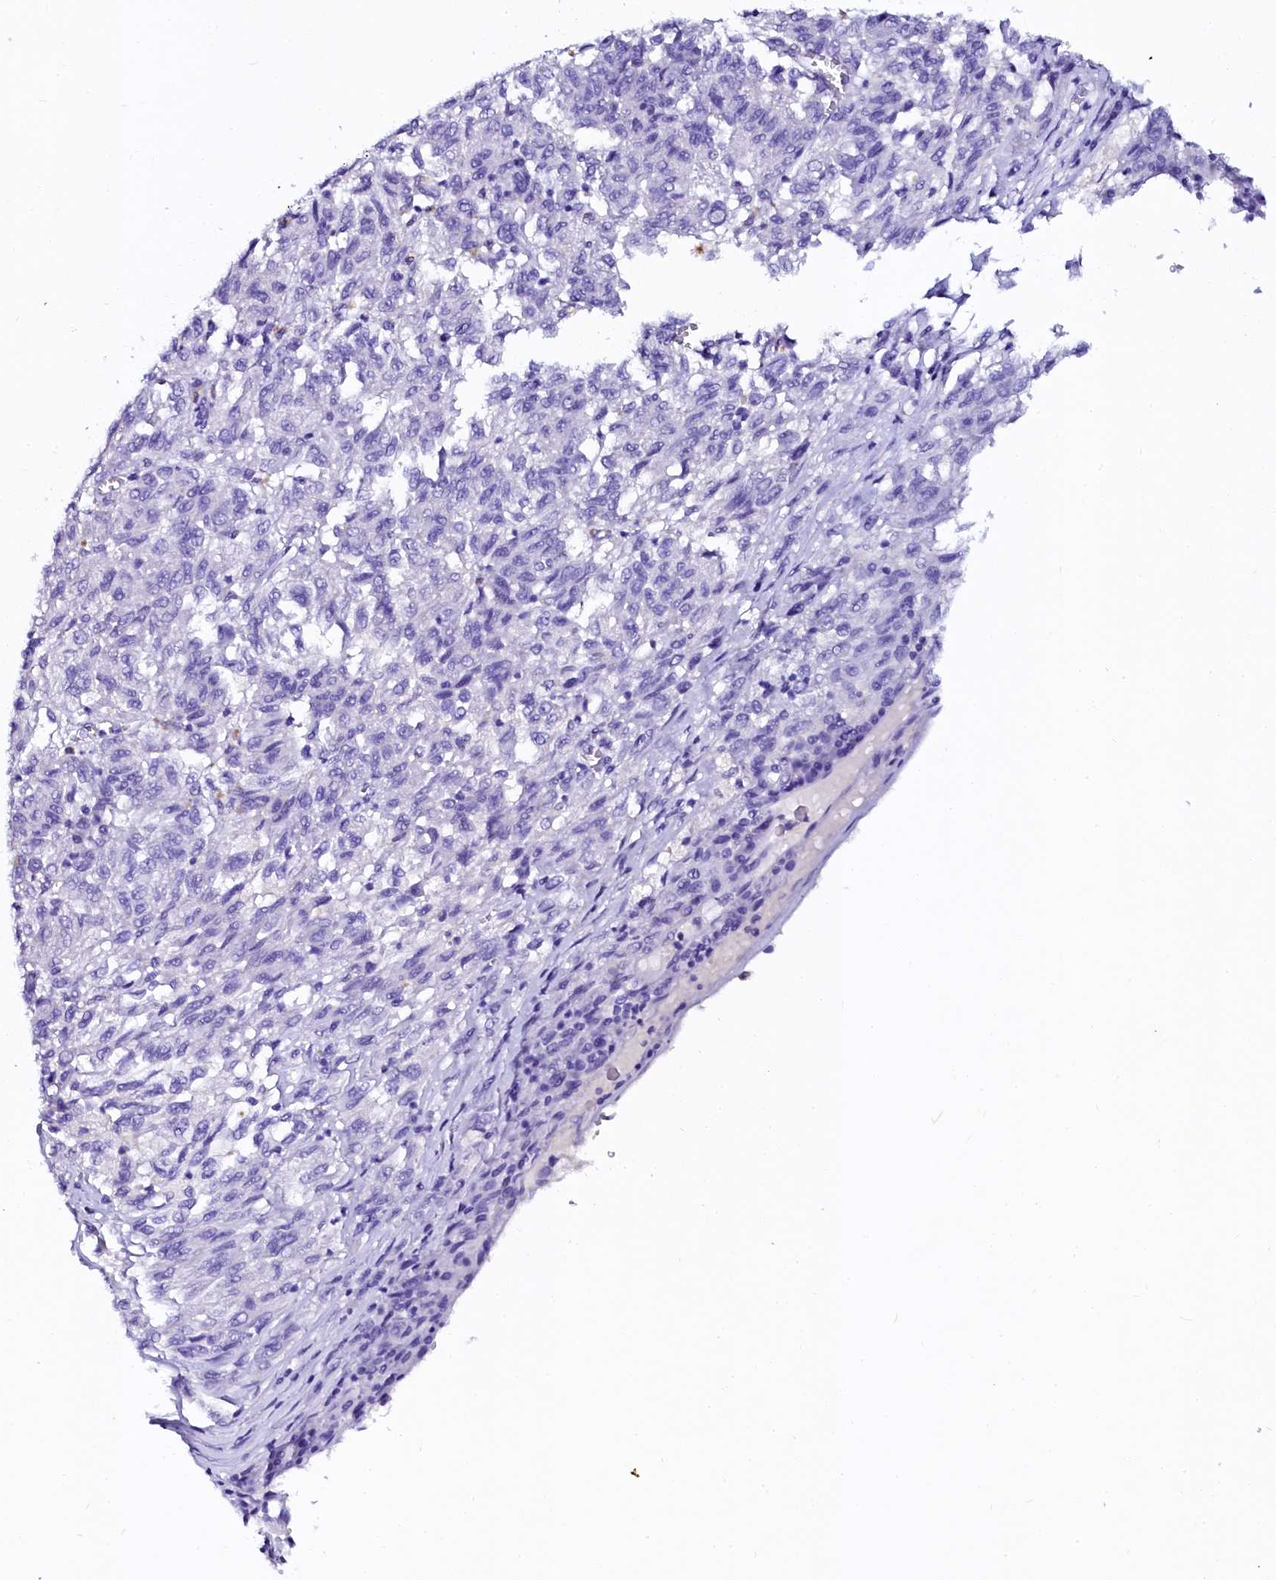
{"staining": {"intensity": "negative", "quantity": "none", "location": "none"}, "tissue": "melanoma", "cell_type": "Tumor cells", "image_type": "cancer", "snomed": [{"axis": "morphology", "description": "Malignant melanoma, Metastatic site"}, {"axis": "topography", "description": "Lung"}], "caption": "A photomicrograph of melanoma stained for a protein demonstrates no brown staining in tumor cells. (DAB immunohistochemistry with hematoxylin counter stain).", "gene": "SORD", "patient": {"sex": "male", "age": 64}}